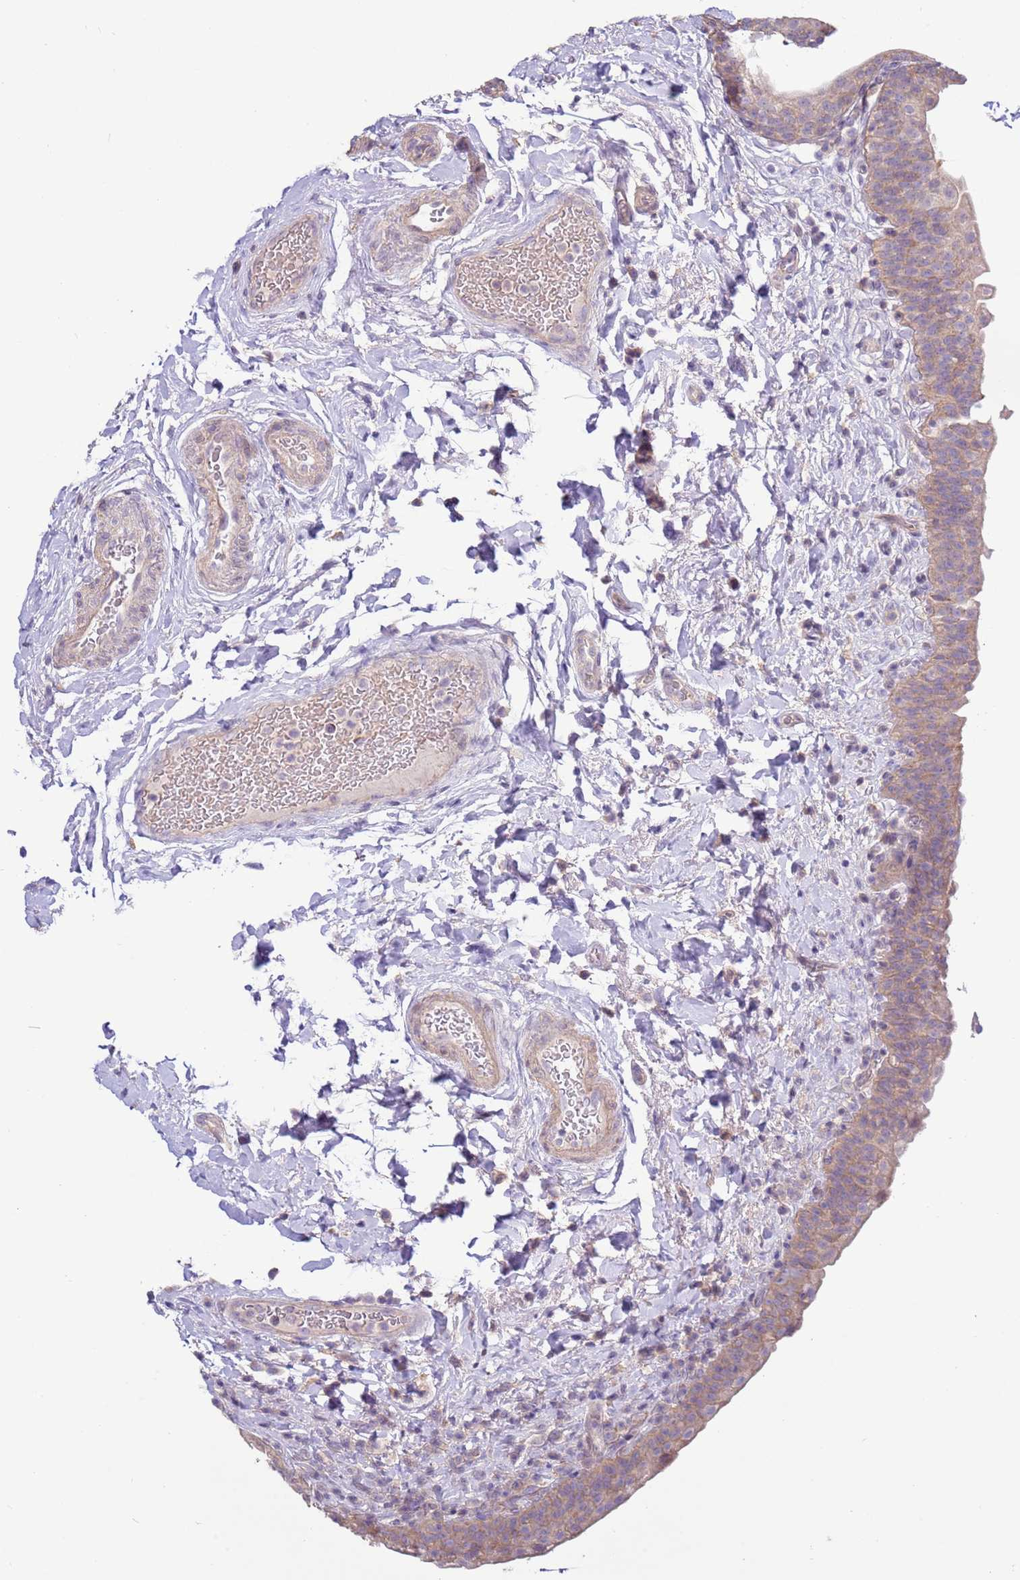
{"staining": {"intensity": "moderate", "quantity": "25%-75%", "location": "cytoplasmic/membranous"}, "tissue": "urinary bladder", "cell_type": "Urothelial cells", "image_type": "normal", "snomed": [{"axis": "morphology", "description": "Normal tissue, NOS"}, {"axis": "topography", "description": "Urinary bladder"}], "caption": "The image demonstrates staining of unremarkable urinary bladder, revealing moderate cytoplasmic/membranous protein positivity (brown color) within urothelial cells. Immunohistochemistry (ihc) stains the protein in brown and the nuclei are stained blue.", "gene": "EVA1B", "patient": {"sex": "male", "age": 83}}